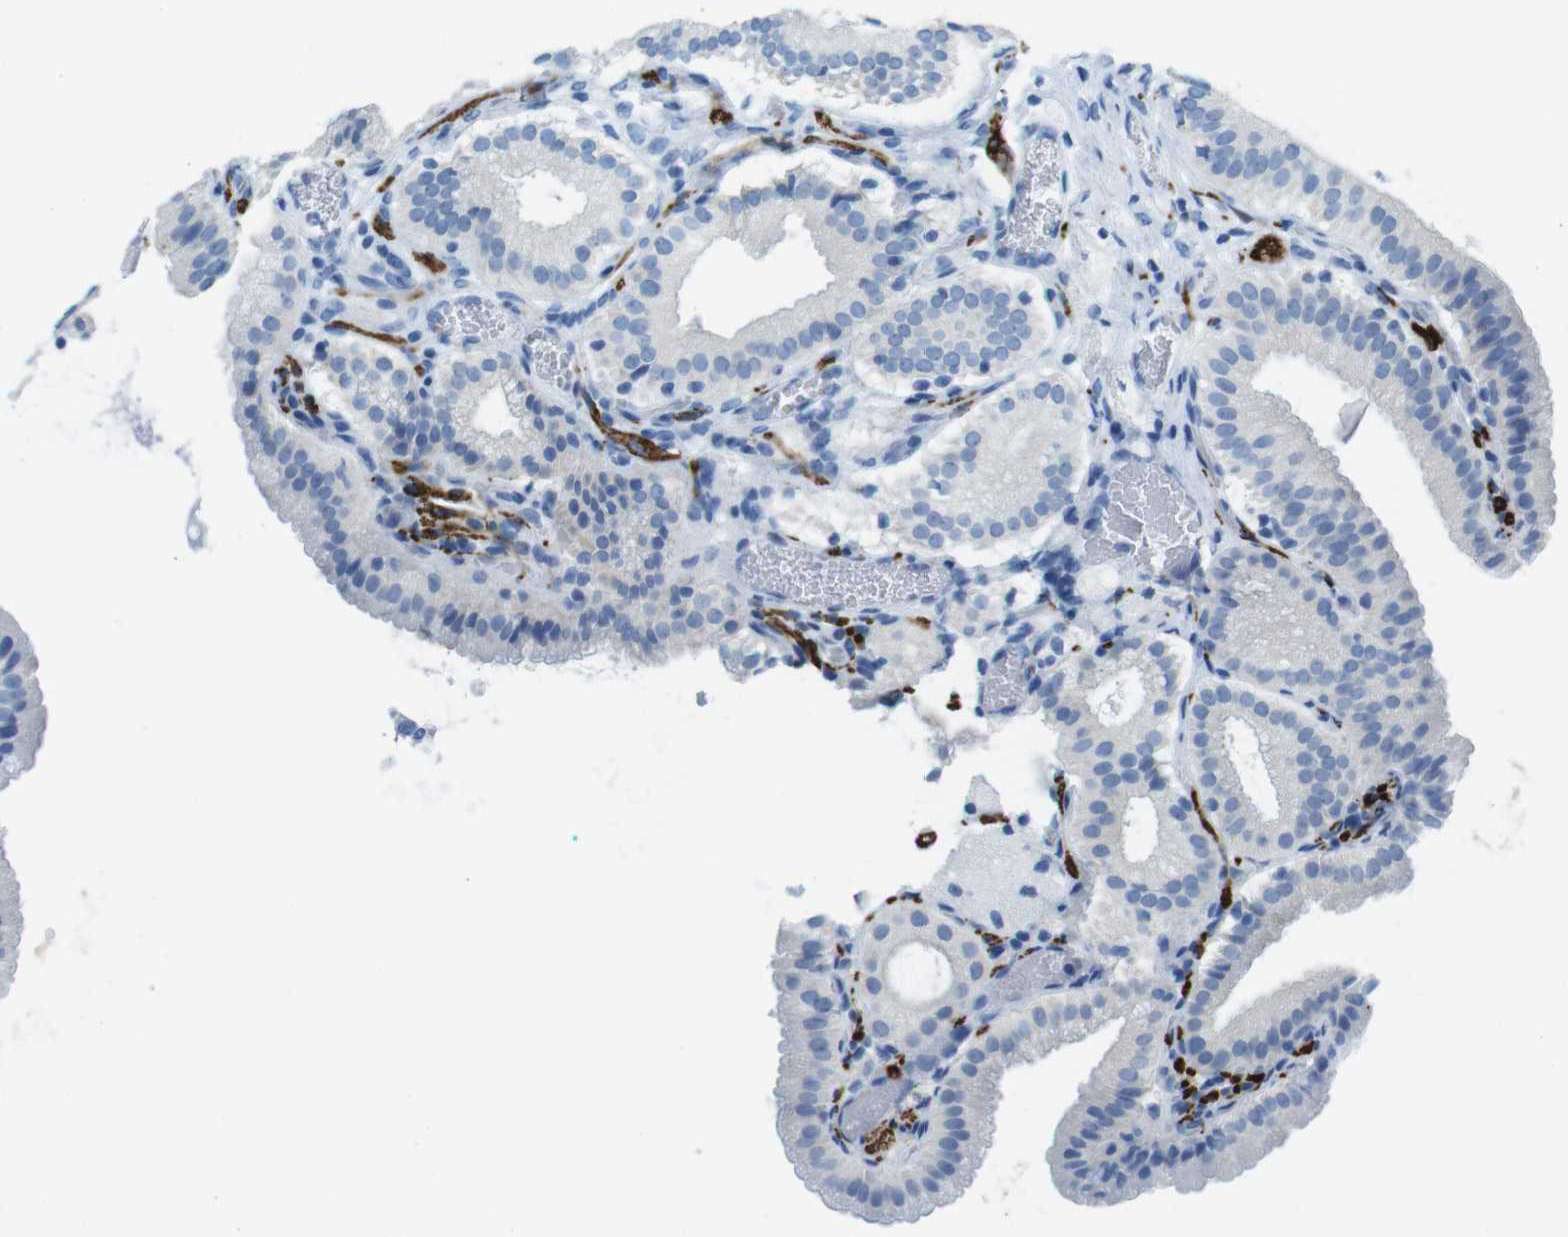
{"staining": {"intensity": "negative", "quantity": "none", "location": "none"}, "tissue": "gallbladder", "cell_type": "Glandular cells", "image_type": "normal", "snomed": [{"axis": "morphology", "description": "Normal tissue, NOS"}, {"axis": "topography", "description": "Gallbladder"}], "caption": "Immunohistochemistry image of benign gallbladder stained for a protein (brown), which demonstrates no positivity in glandular cells.", "gene": "GAP43", "patient": {"sex": "male", "age": 54}}